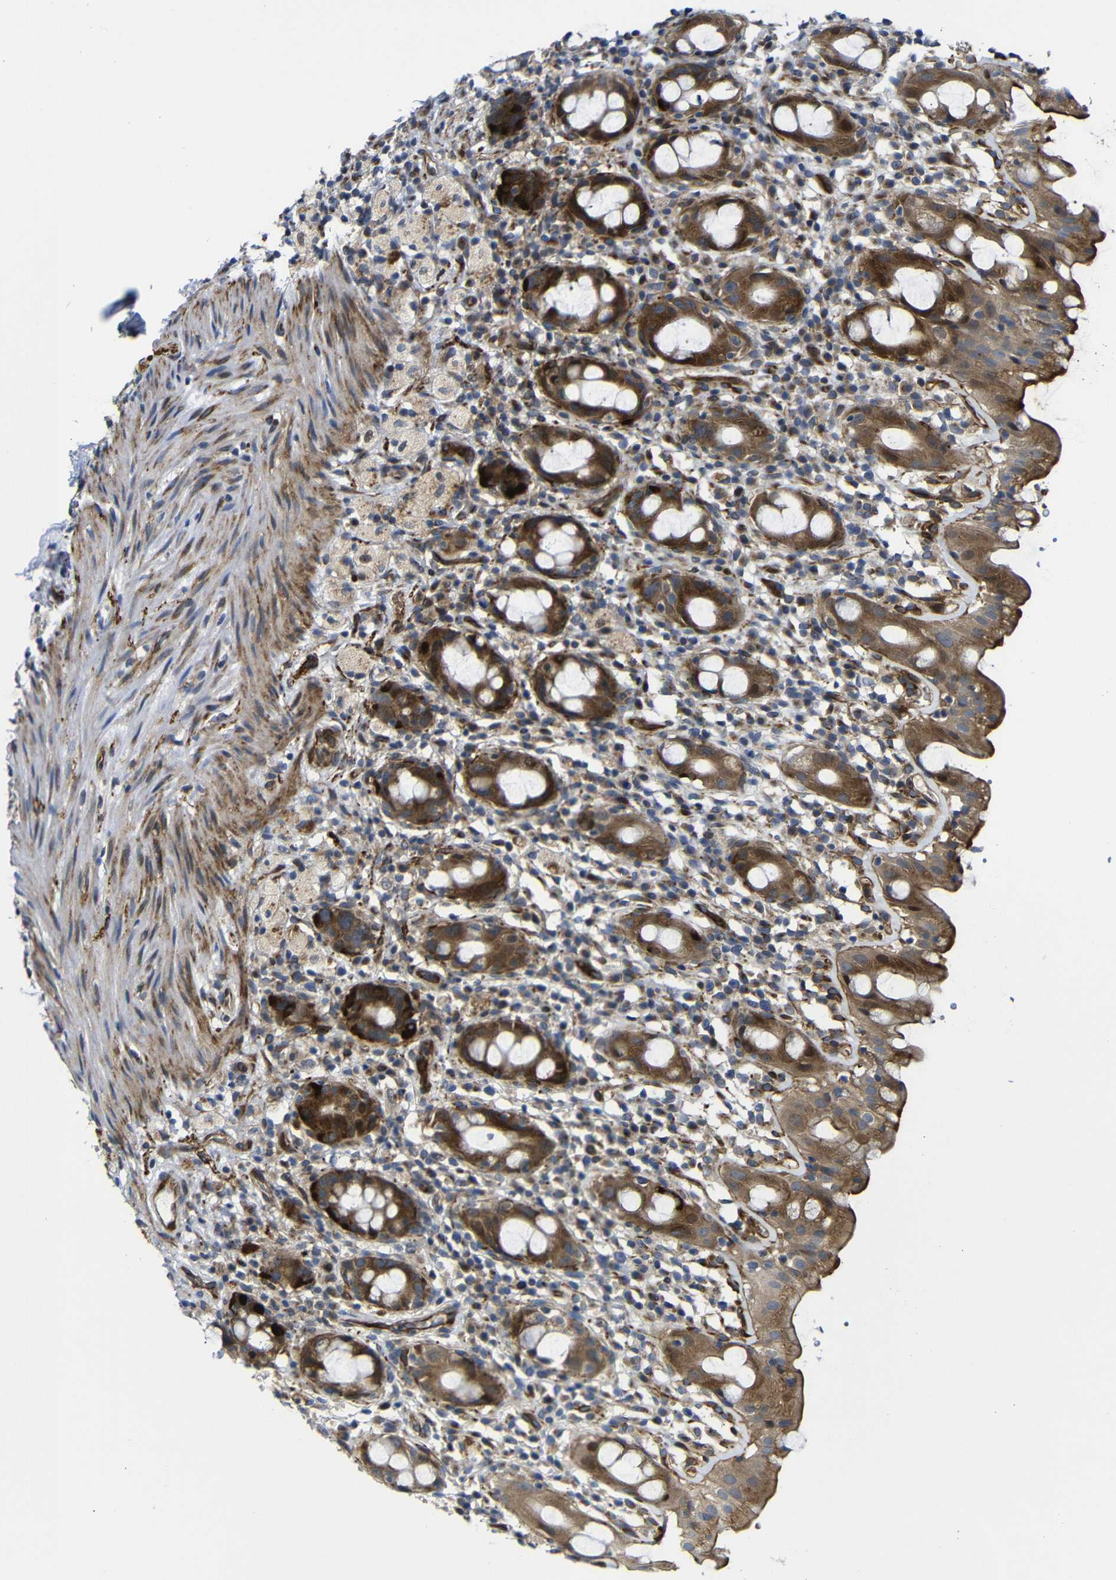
{"staining": {"intensity": "strong", "quantity": ">75%", "location": "cytoplasmic/membranous"}, "tissue": "rectum", "cell_type": "Glandular cells", "image_type": "normal", "snomed": [{"axis": "morphology", "description": "Normal tissue, NOS"}, {"axis": "topography", "description": "Rectum"}], "caption": "Rectum stained with DAB (3,3'-diaminobenzidine) immunohistochemistry (IHC) shows high levels of strong cytoplasmic/membranous expression in about >75% of glandular cells.", "gene": "PARP14", "patient": {"sex": "male", "age": 44}}